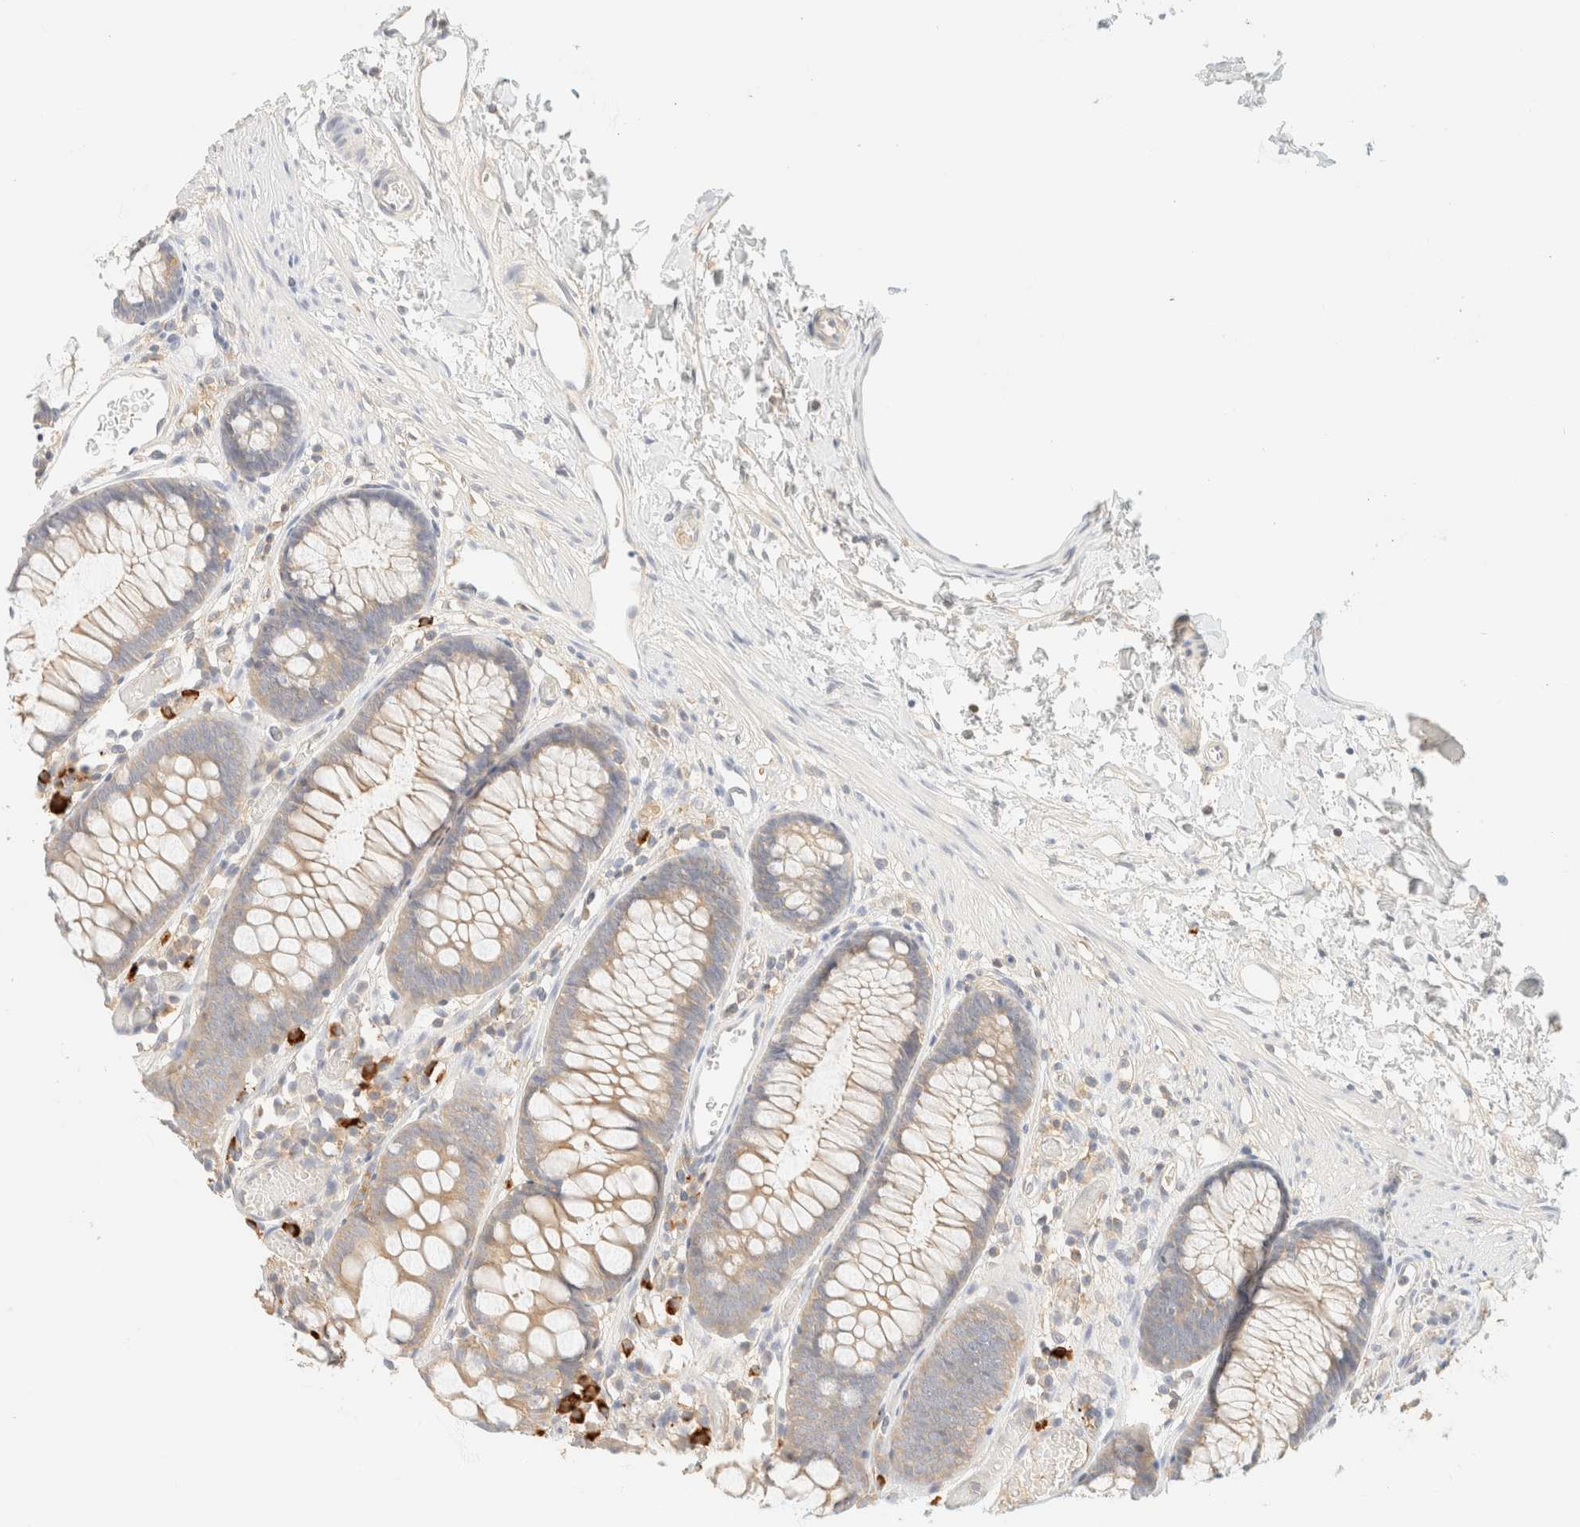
{"staining": {"intensity": "negative", "quantity": "none", "location": "none"}, "tissue": "colon", "cell_type": "Endothelial cells", "image_type": "normal", "snomed": [{"axis": "morphology", "description": "Normal tissue, NOS"}, {"axis": "topography", "description": "Colon"}], "caption": "An immunohistochemistry (IHC) photomicrograph of unremarkable colon is shown. There is no staining in endothelial cells of colon.", "gene": "FHOD1", "patient": {"sex": "male", "age": 14}}